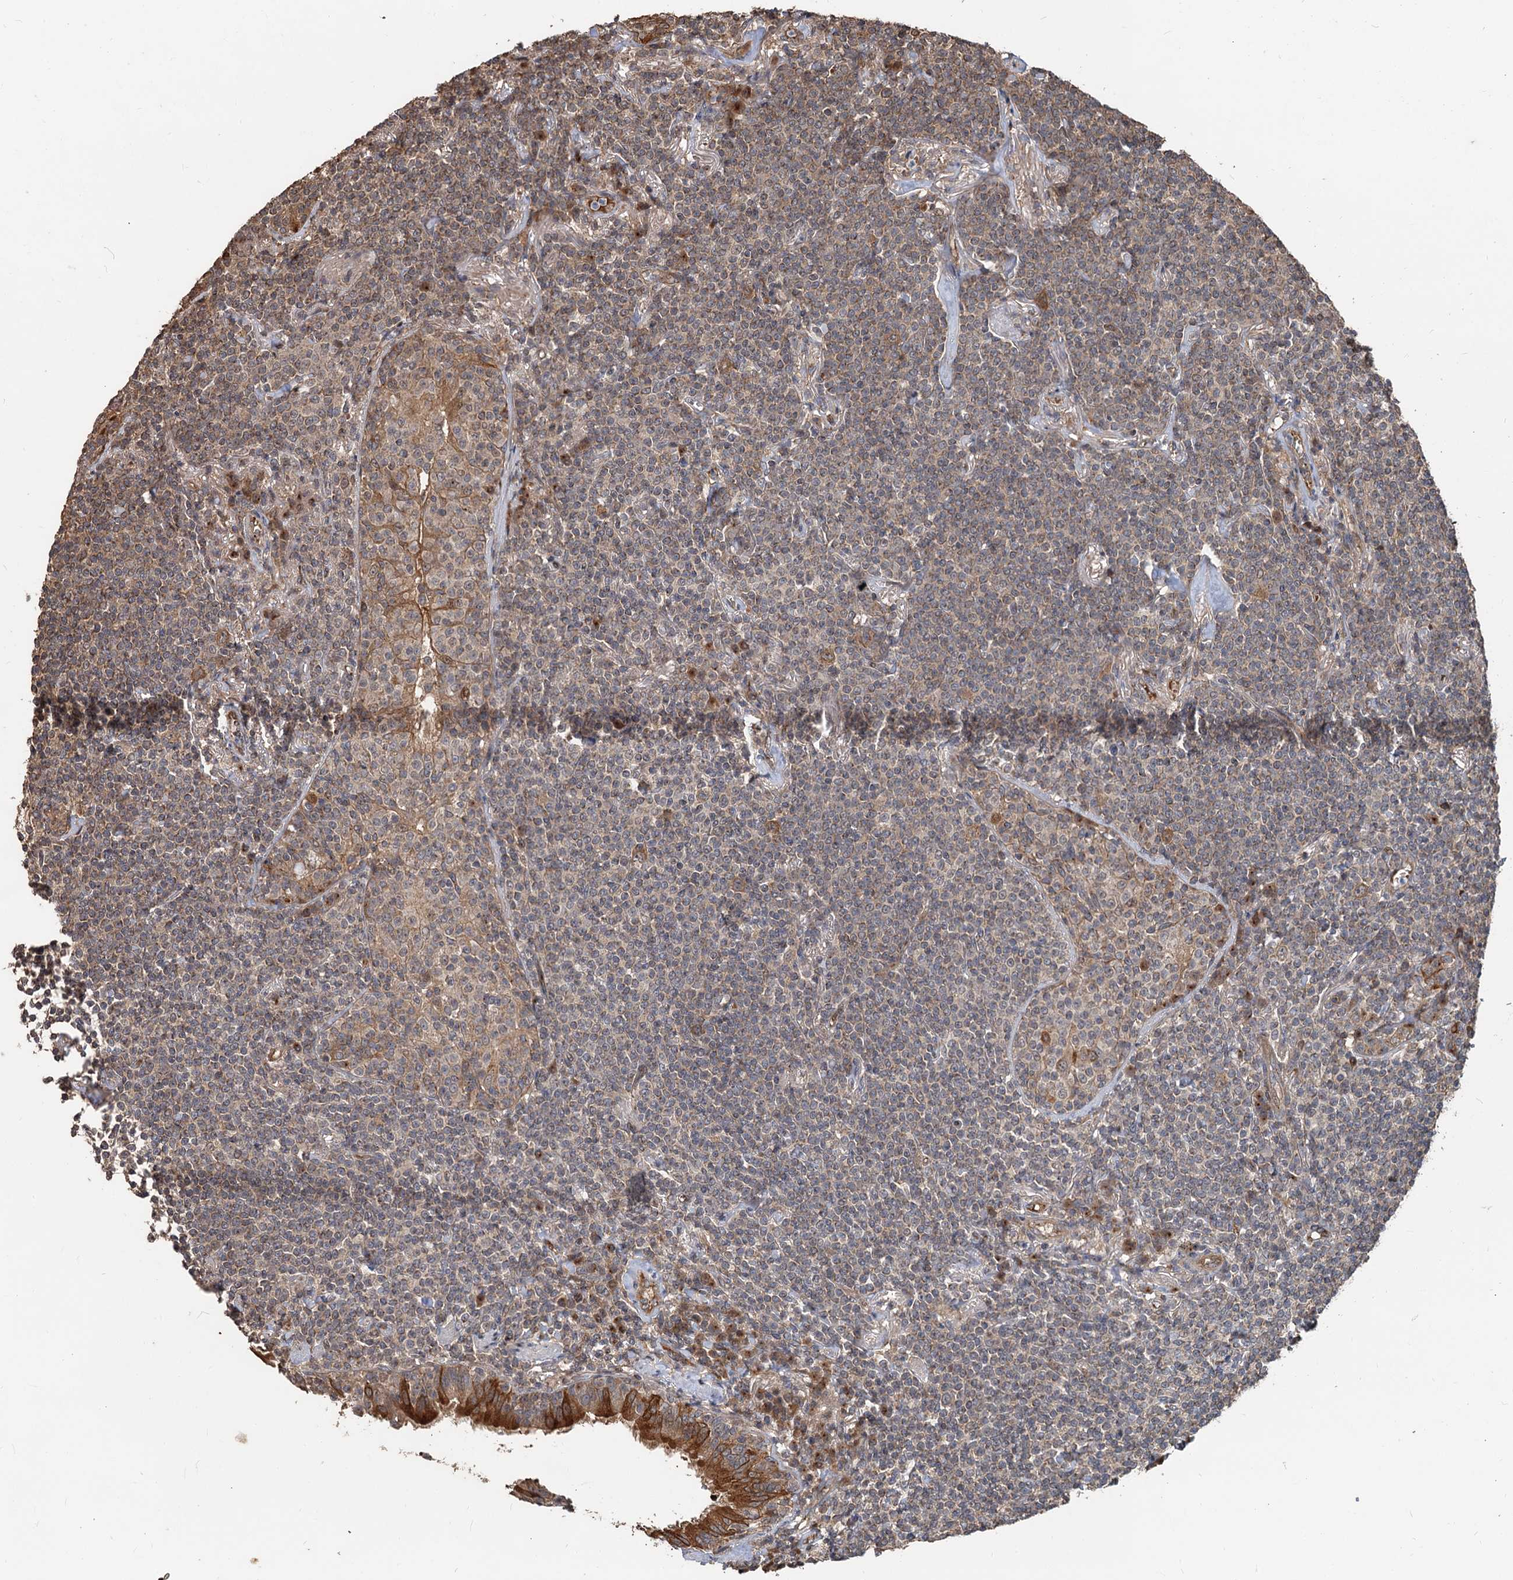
{"staining": {"intensity": "weak", "quantity": ">75%", "location": "cytoplasmic/membranous"}, "tissue": "lymphoma", "cell_type": "Tumor cells", "image_type": "cancer", "snomed": [{"axis": "morphology", "description": "Malignant lymphoma, non-Hodgkin's type, Low grade"}, {"axis": "topography", "description": "Lung"}], "caption": "A brown stain labels weak cytoplasmic/membranous expression of a protein in human malignant lymphoma, non-Hodgkin's type (low-grade) tumor cells. Nuclei are stained in blue.", "gene": "DEXI", "patient": {"sex": "female", "age": 71}}